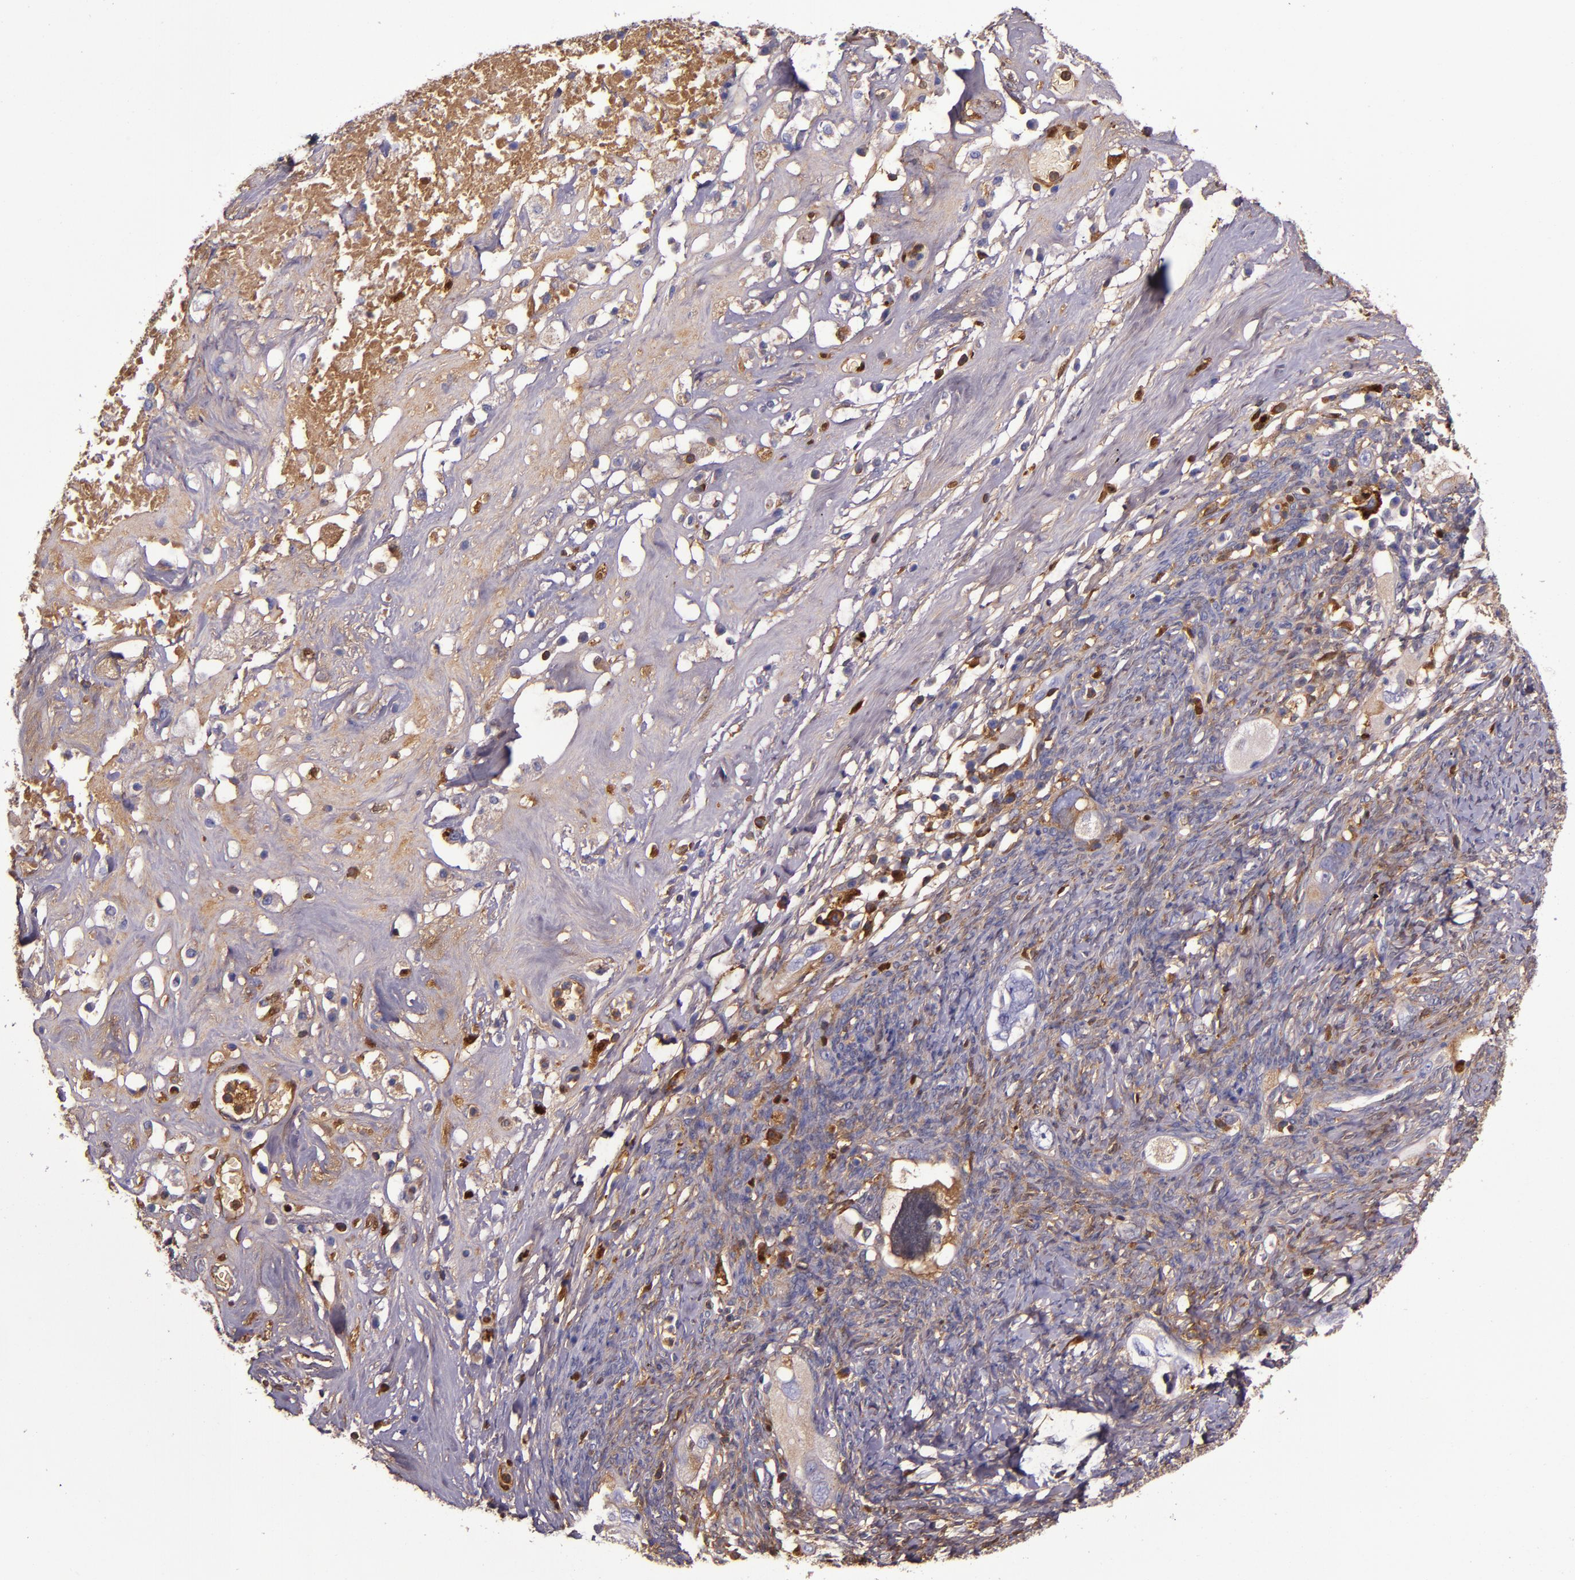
{"staining": {"intensity": "weak", "quantity": "25%-75%", "location": "cytoplasmic/membranous"}, "tissue": "ovarian cancer", "cell_type": "Tumor cells", "image_type": "cancer", "snomed": [{"axis": "morphology", "description": "Normal tissue, NOS"}, {"axis": "morphology", "description": "Cystadenocarcinoma, serous, NOS"}, {"axis": "topography", "description": "Ovary"}], "caption": "Human ovarian cancer (serous cystadenocarcinoma) stained with a brown dye reveals weak cytoplasmic/membranous positive staining in approximately 25%-75% of tumor cells.", "gene": "CLEC3B", "patient": {"sex": "female", "age": 62}}